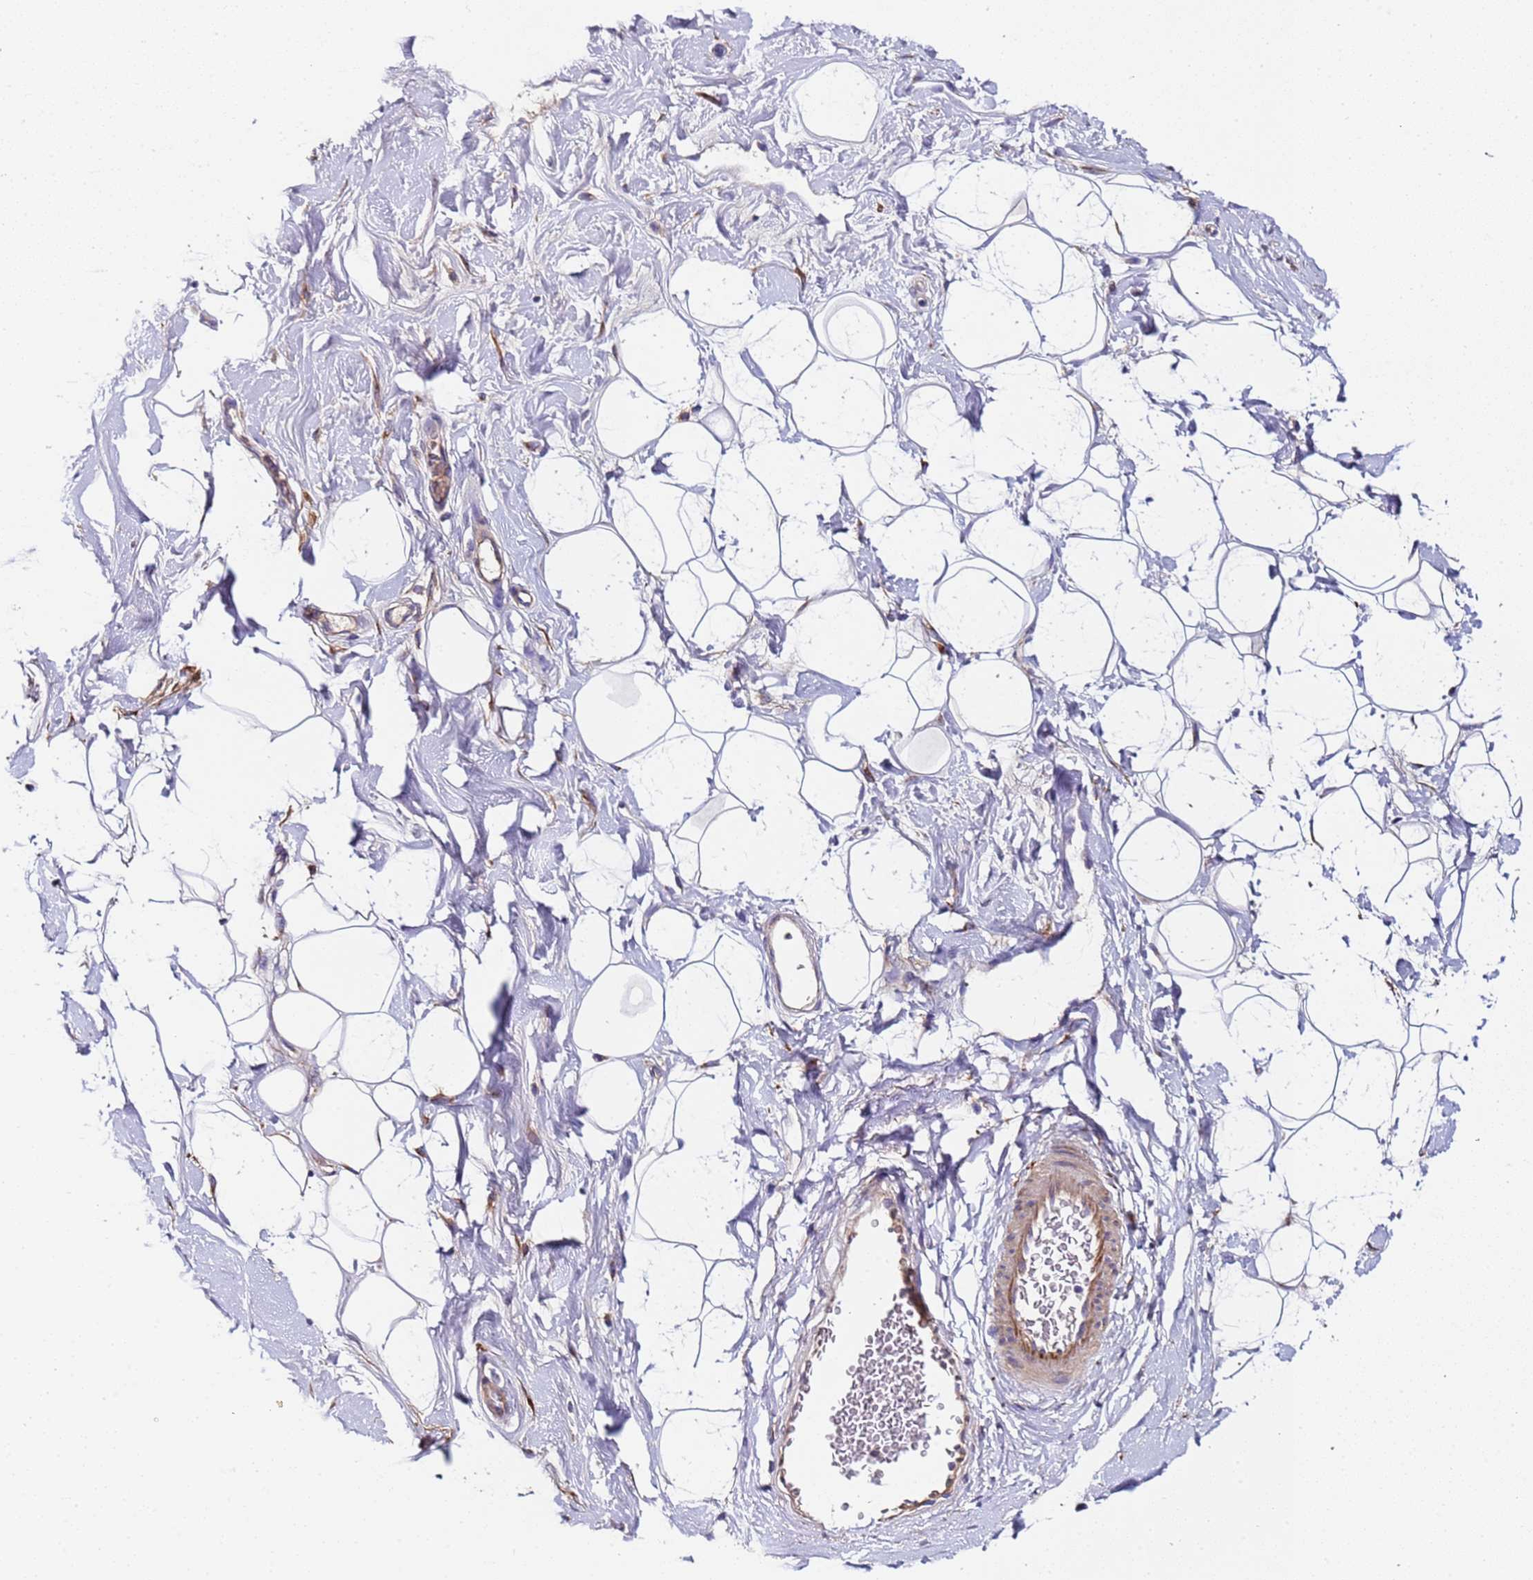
{"staining": {"intensity": "negative", "quantity": "none", "location": "none"}, "tissue": "adipose tissue", "cell_type": "Adipocytes", "image_type": "normal", "snomed": [{"axis": "morphology", "description": "Normal tissue, NOS"}, {"axis": "topography", "description": "Breast"}], "caption": "Immunohistochemistry image of normal adipose tissue stained for a protein (brown), which reveals no positivity in adipocytes. (Brightfield microscopy of DAB IHC at high magnification).", "gene": "PAQR7", "patient": {"sex": "female", "age": 26}}